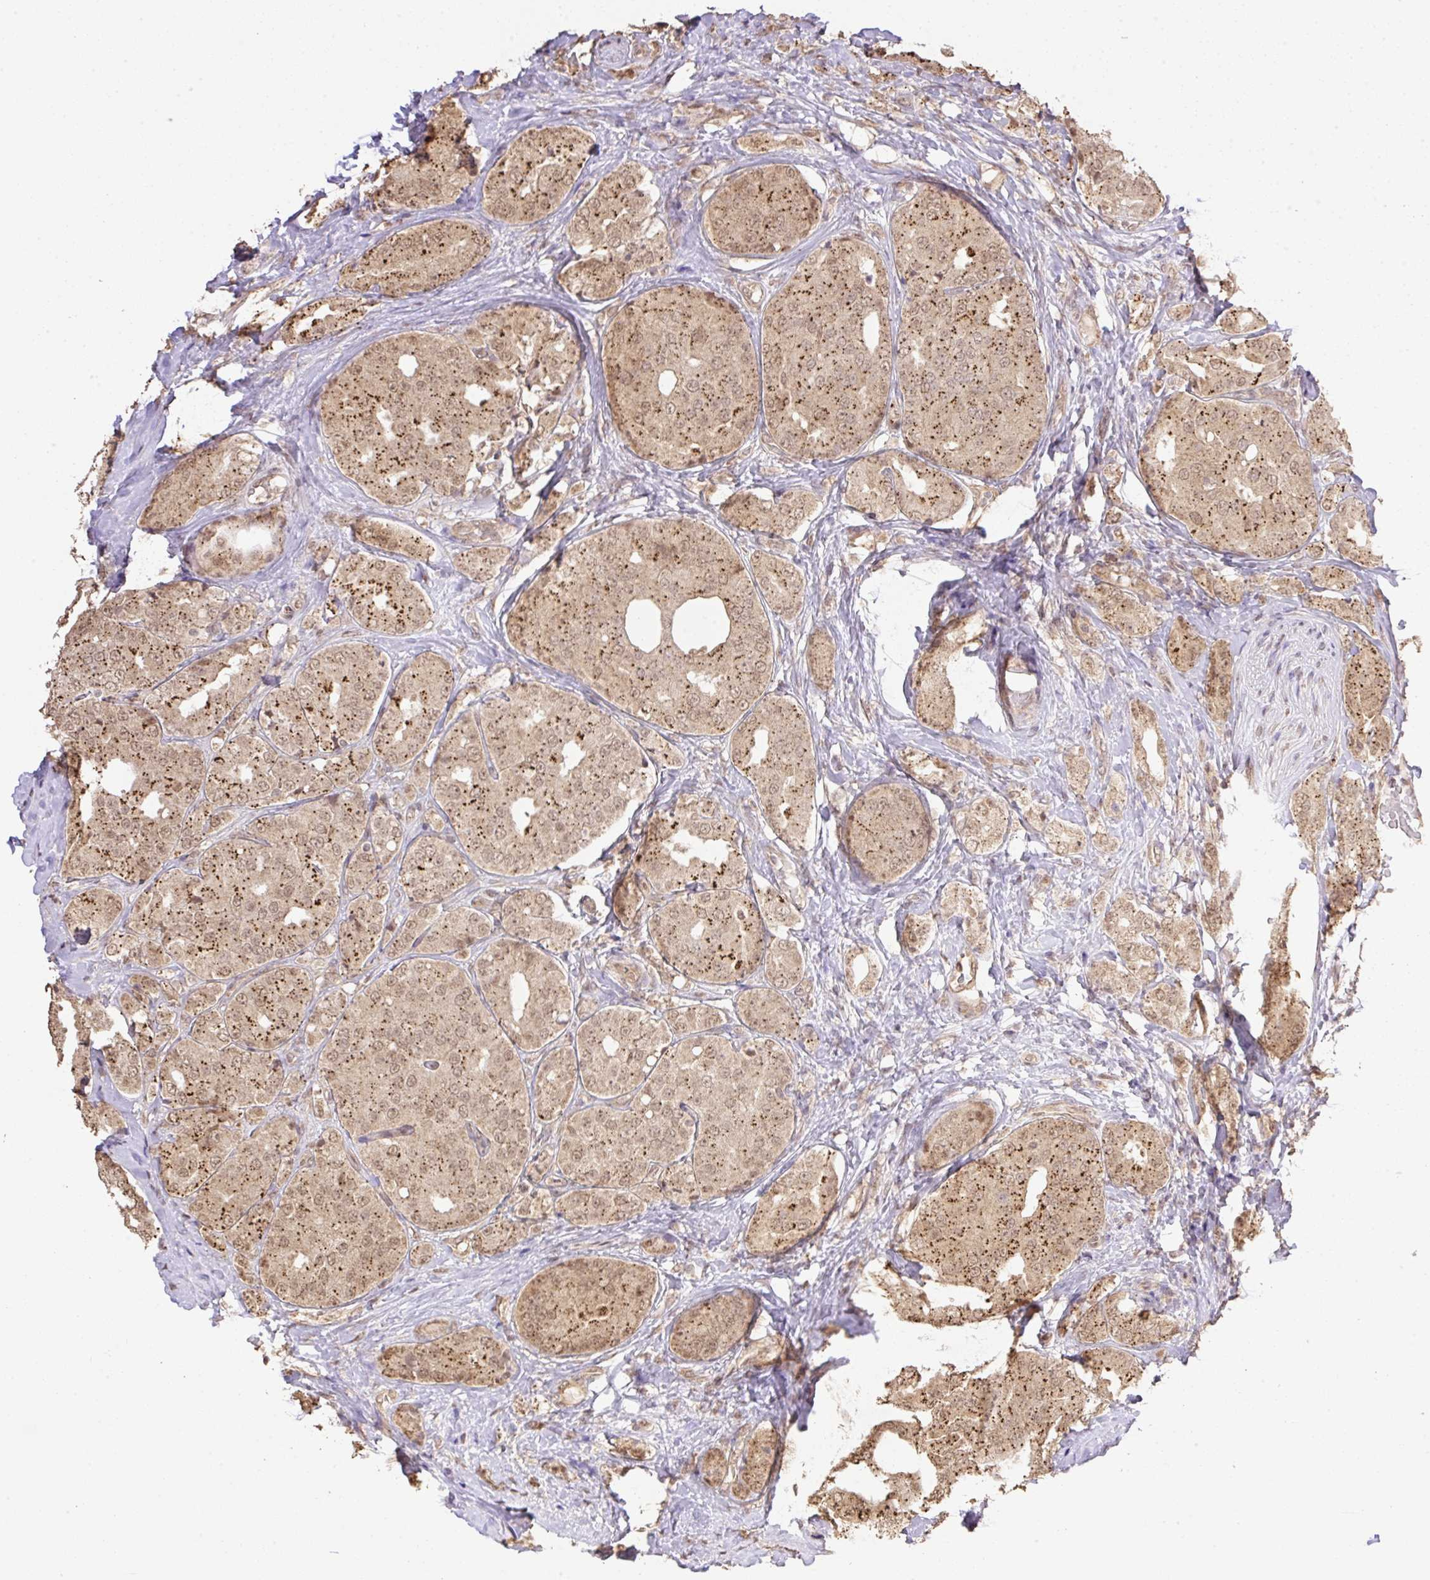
{"staining": {"intensity": "moderate", "quantity": ">75%", "location": "cytoplasmic/membranous,nuclear"}, "tissue": "prostate cancer", "cell_type": "Tumor cells", "image_type": "cancer", "snomed": [{"axis": "morphology", "description": "Adenocarcinoma, High grade"}, {"axis": "topography", "description": "Prostate"}], "caption": "Tumor cells demonstrate medium levels of moderate cytoplasmic/membranous and nuclear positivity in approximately >75% of cells in human prostate adenocarcinoma (high-grade).", "gene": "VPS25", "patient": {"sex": "male", "age": 63}}